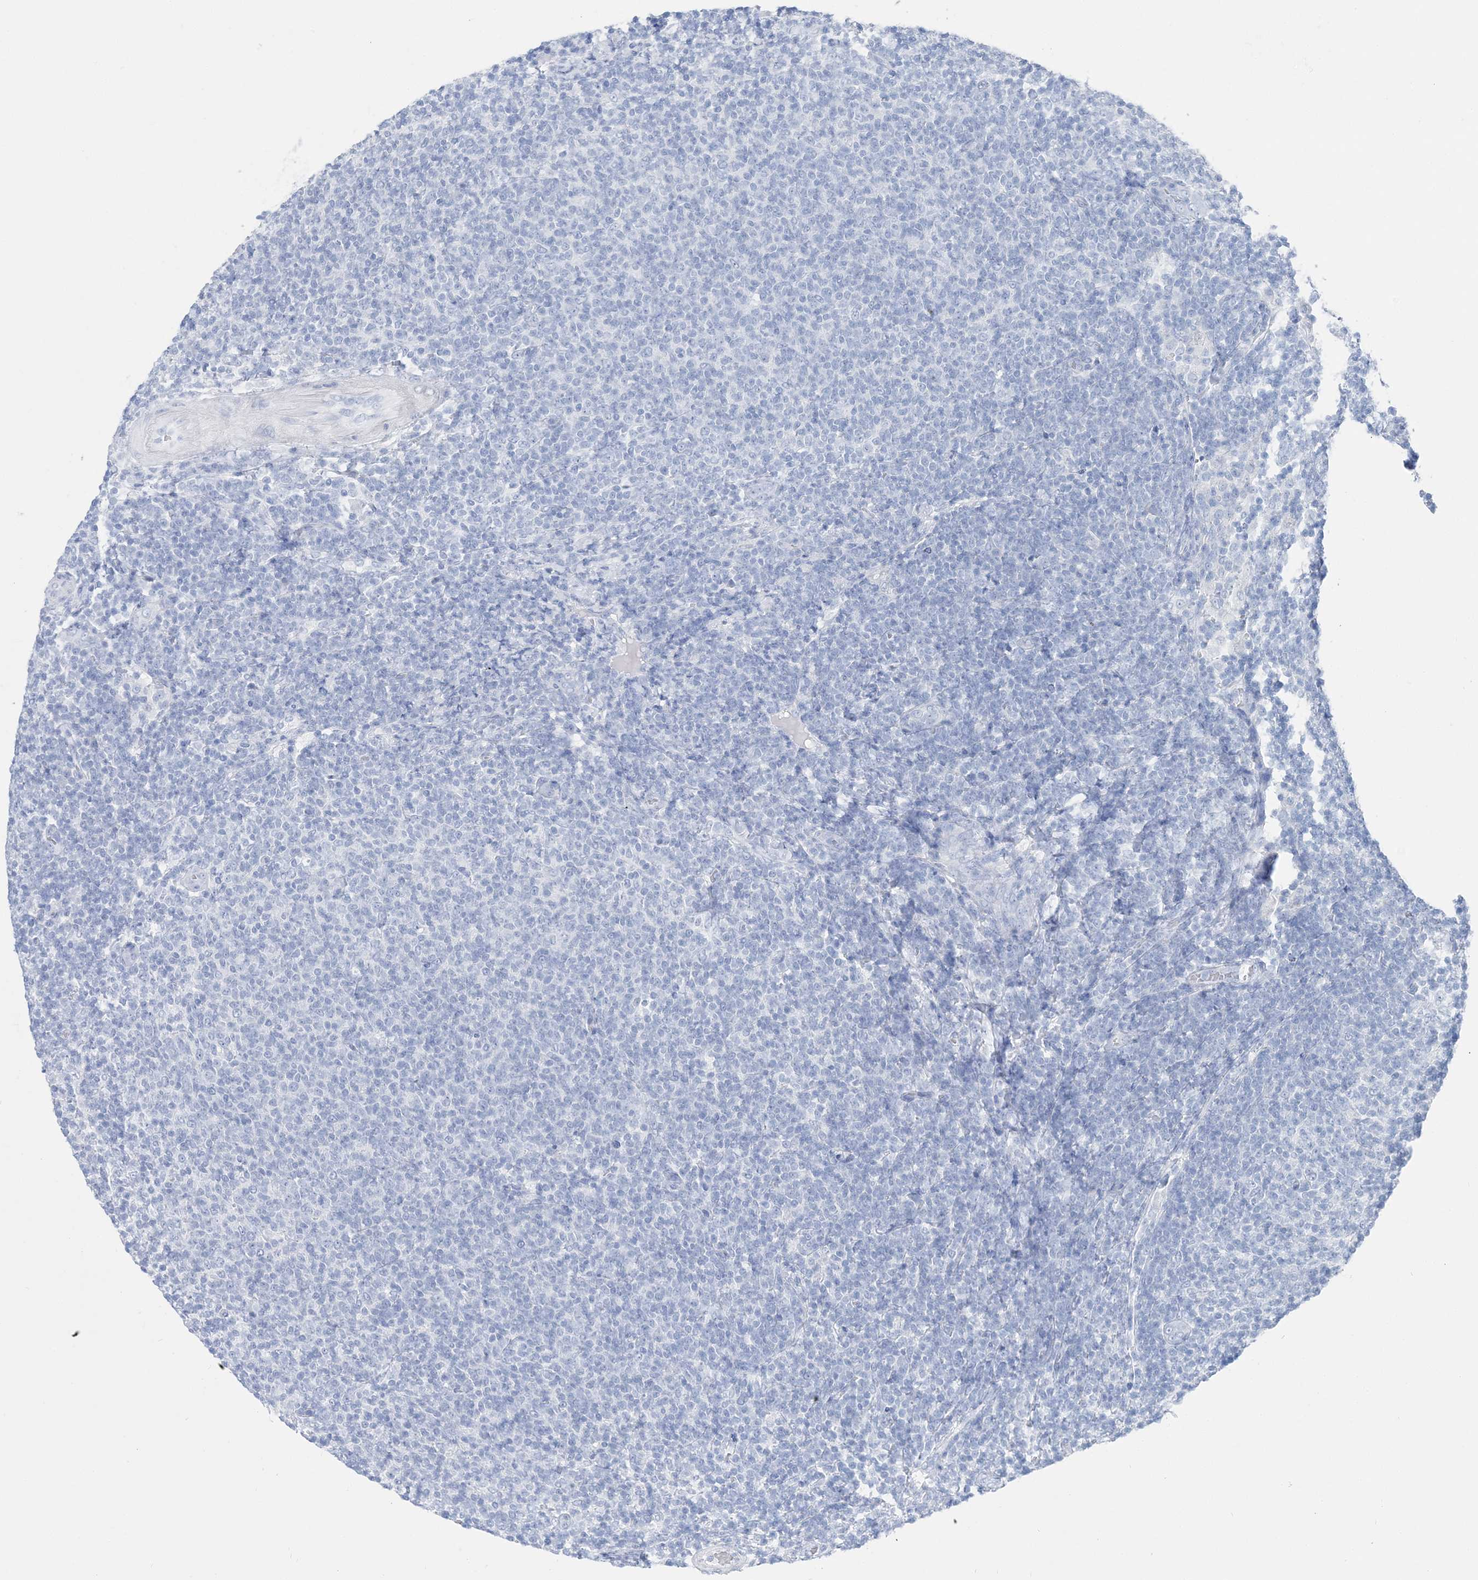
{"staining": {"intensity": "negative", "quantity": "none", "location": "none"}, "tissue": "lymphoma", "cell_type": "Tumor cells", "image_type": "cancer", "snomed": [{"axis": "morphology", "description": "Malignant lymphoma, non-Hodgkin's type, Low grade"}, {"axis": "topography", "description": "Lymph node"}], "caption": "High magnification brightfield microscopy of low-grade malignant lymphoma, non-Hodgkin's type stained with DAB (3,3'-diaminobenzidine) (brown) and counterstained with hematoxylin (blue): tumor cells show no significant expression.", "gene": "TSPYL6", "patient": {"sex": "male", "age": 66}}